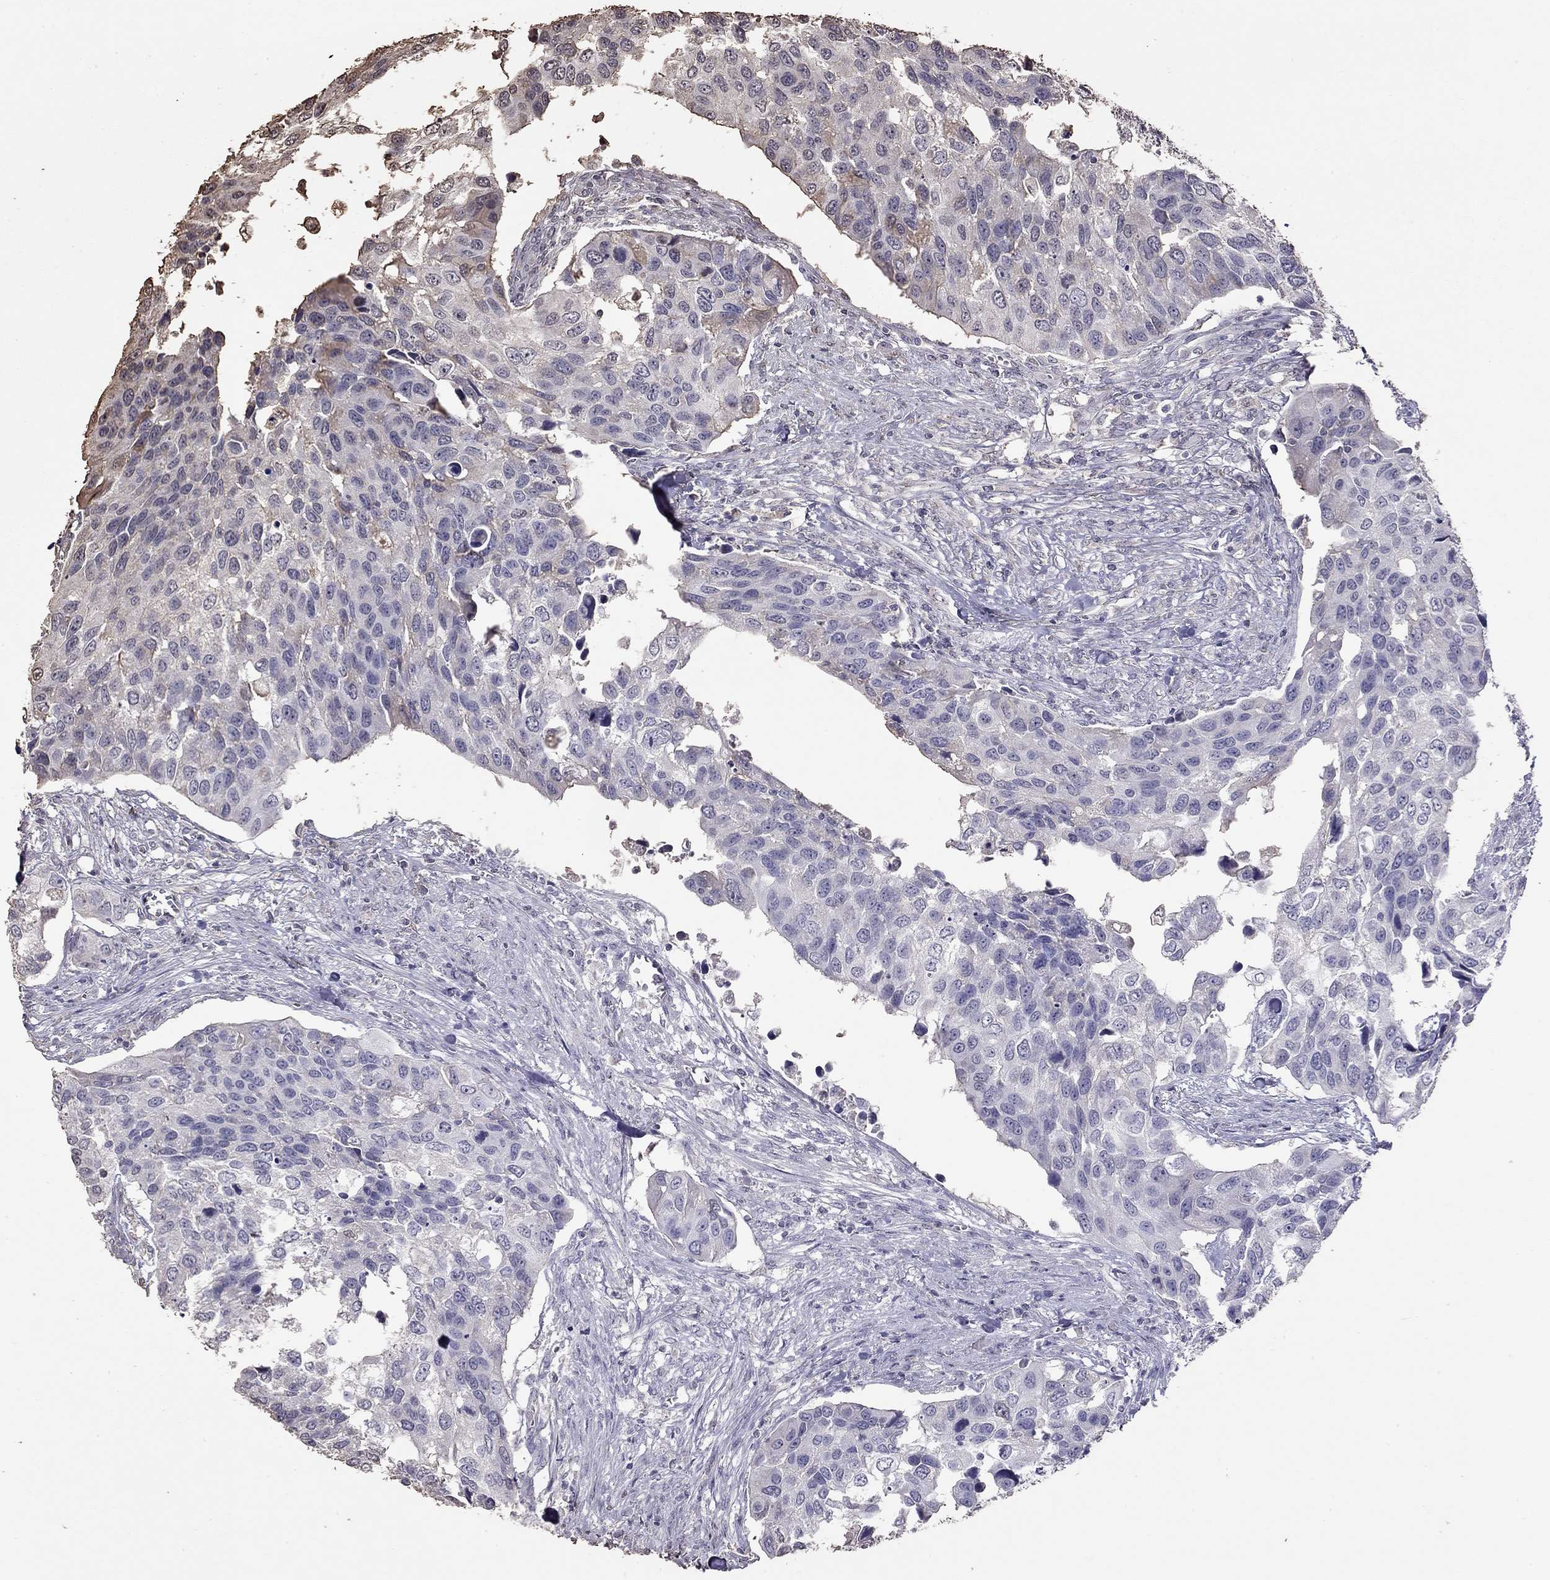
{"staining": {"intensity": "negative", "quantity": "none", "location": "none"}, "tissue": "urothelial cancer", "cell_type": "Tumor cells", "image_type": "cancer", "snomed": [{"axis": "morphology", "description": "Urothelial carcinoma, High grade"}, {"axis": "topography", "description": "Urinary bladder"}], "caption": "A histopathology image of human urothelial cancer is negative for staining in tumor cells. Nuclei are stained in blue.", "gene": "SUN3", "patient": {"sex": "male", "age": 60}}